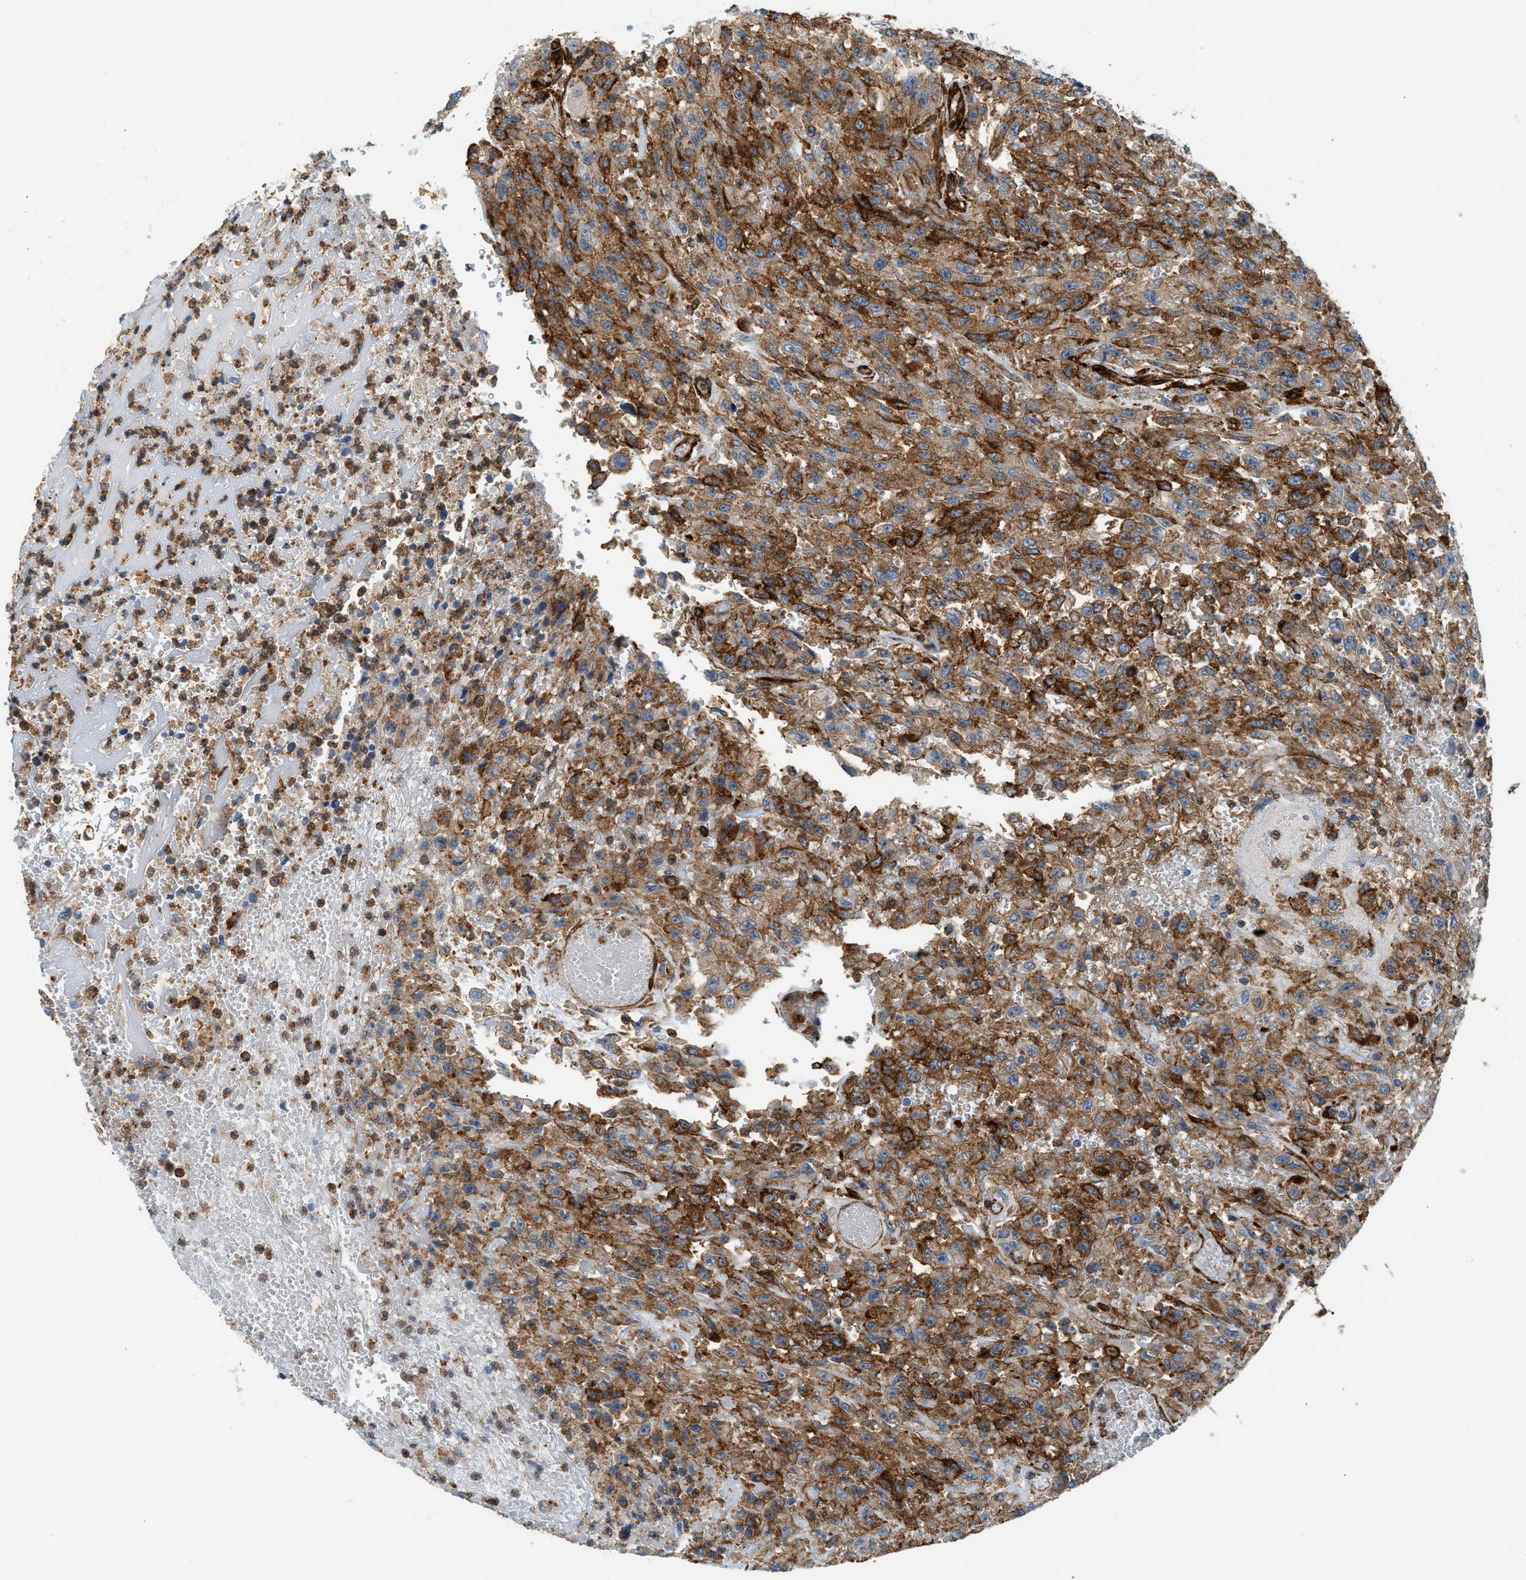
{"staining": {"intensity": "moderate", "quantity": ">75%", "location": "cytoplasmic/membranous"}, "tissue": "urothelial cancer", "cell_type": "Tumor cells", "image_type": "cancer", "snomed": [{"axis": "morphology", "description": "Urothelial carcinoma, High grade"}, {"axis": "topography", "description": "Urinary bladder"}], "caption": "High-grade urothelial carcinoma was stained to show a protein in brown. There is medium levels of moderate cytoplasmic/membranous expression in about >75% of tumor cells. The staining is performed using DAB (3,3'-diaminobenzidine) brown chromogen to label protein expression. The nuclei are counter-stained blue using hematoxylin.", "gene": "HIP1", "patient": {"sex": "female", "age": 64}}